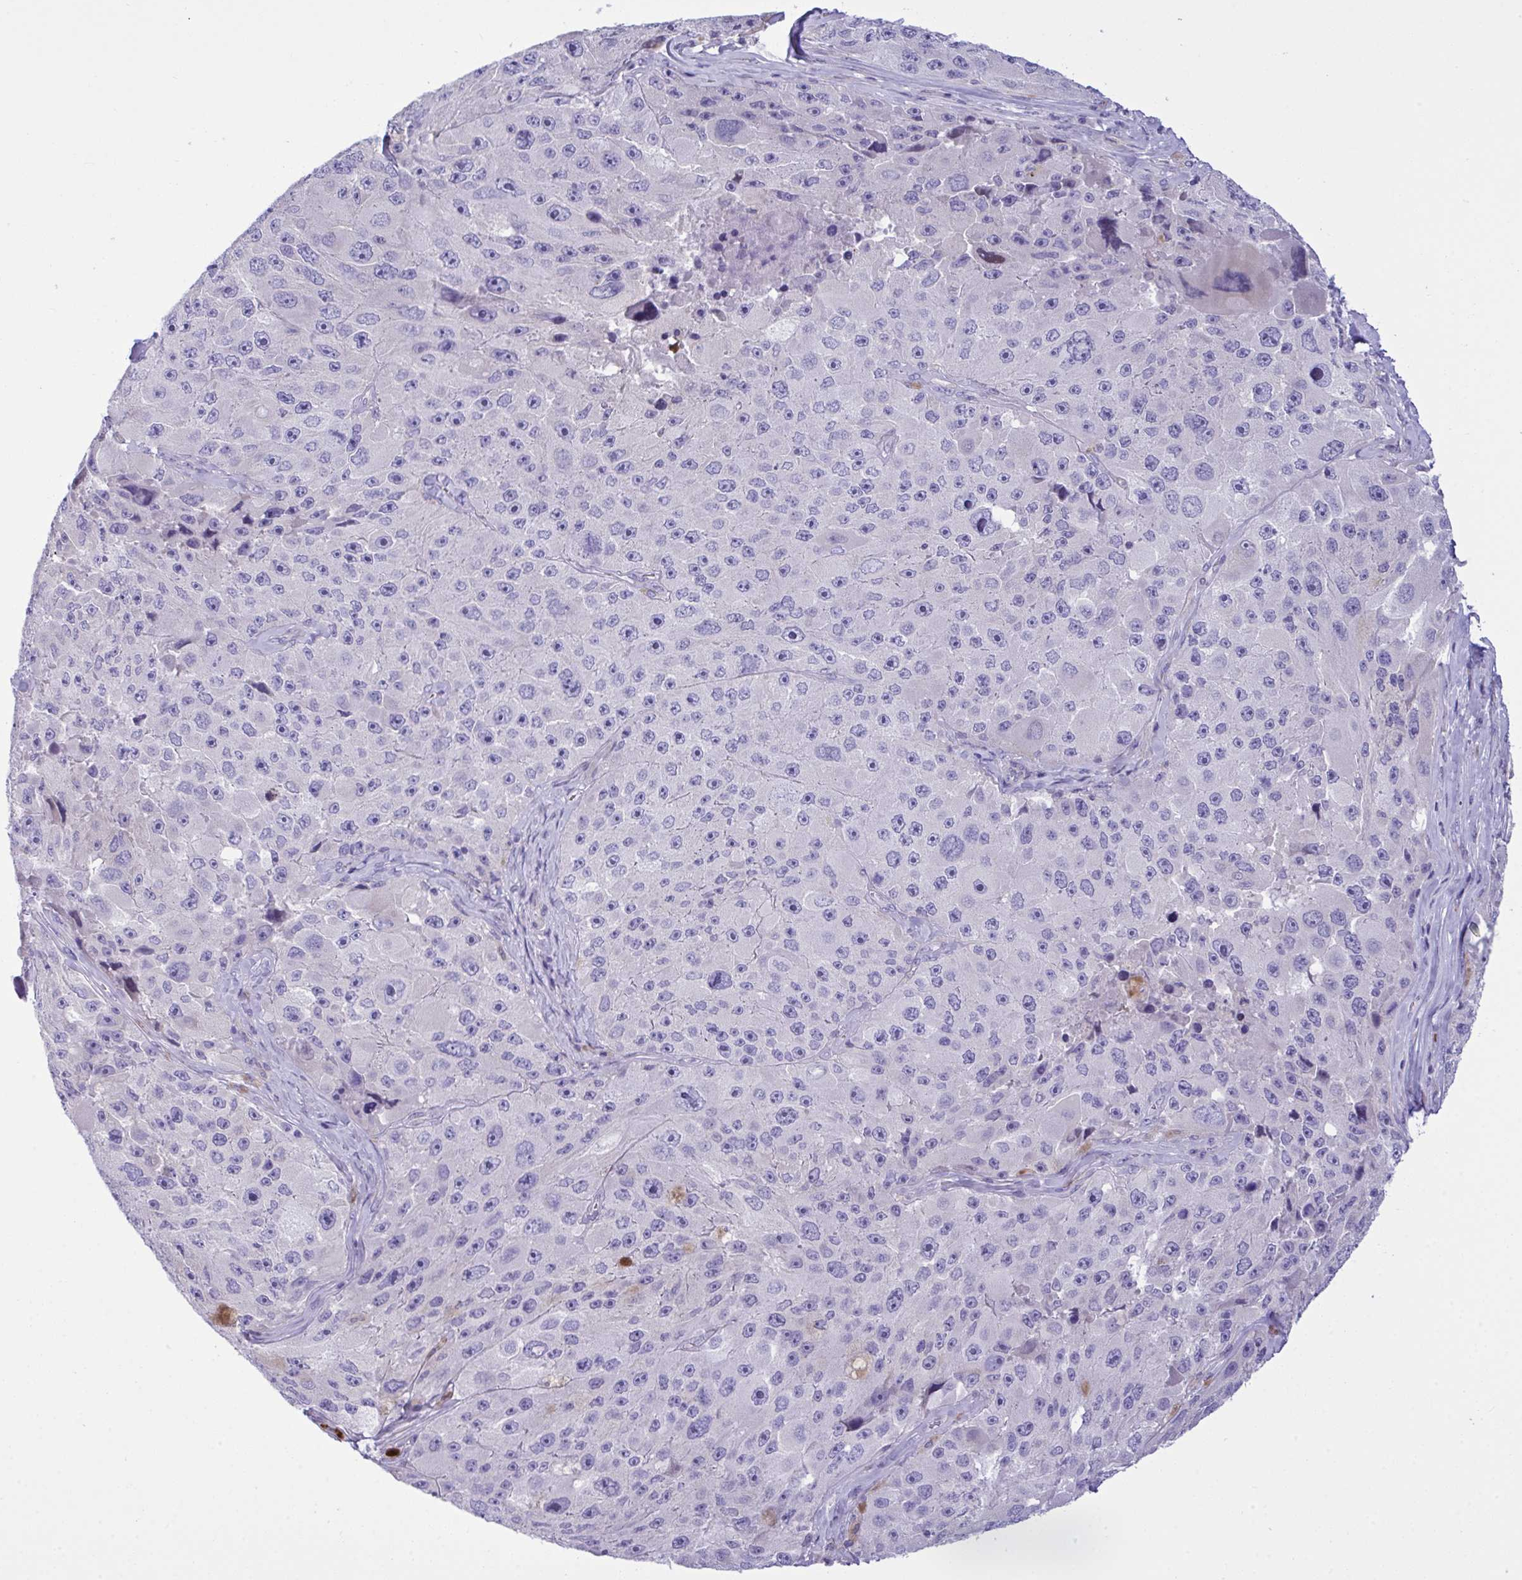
{"staining": {"intensity": "negative", "quantity": "none", "location": "none"}, "tissue": "melanoma", "cell_type": "Tumor cells", "image_type": "cancer", "snomed": [{"axis": "morphology", "description": "Malignant melanoma, Metastatic site"}, {"axis": "topography", "description": "Lymph node"}], "caption": "Melanoma was stained to show a protein in brown. There is no significant expression in tumor cells.", "gene": "WDR97", "patient": {"sex": "male", "age": 62}}